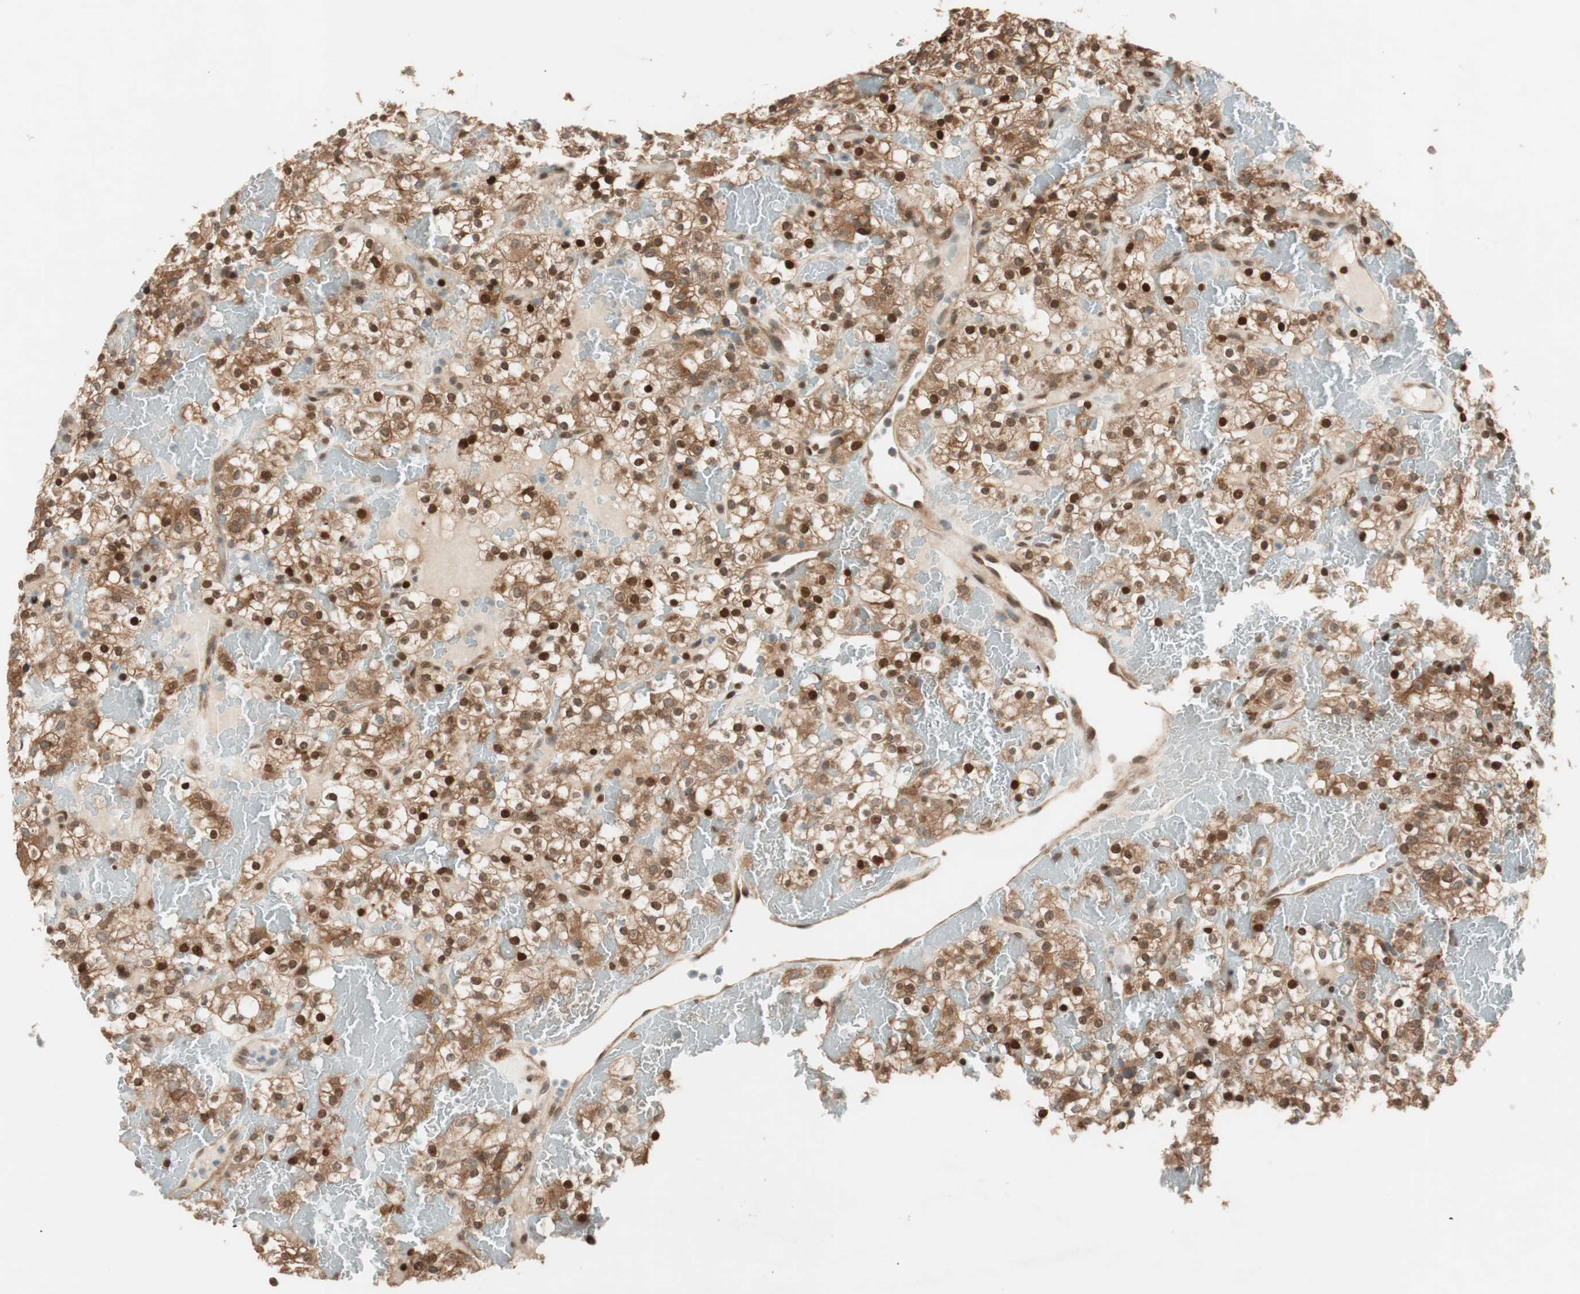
{"staining": {"intensity": "strong", "quantity": ">75%", "location": "cytoplasmic/membranous,nuclear"}, "tissue": "renal cancer", "cell_type": "Tumor cells", "image_type": "cancer", "snomed": [{"axis": "morphology", "description": "Normal tissue, NOS"}, {"axis": "morphology", "description": "Adenocarcinoma, NOS"}, {"axis": "topography", "description": "Kidney"}], "caption": "Immunohistochemical staining of renal cancer demonstrates high levels of strong cytoplasmic/membranous and nuclear protein positivity in about >75% of tumor cells. Nuclei are stained in blue.", "gene": "BIN1", "patient": {"sex": "female", "age": 72}}